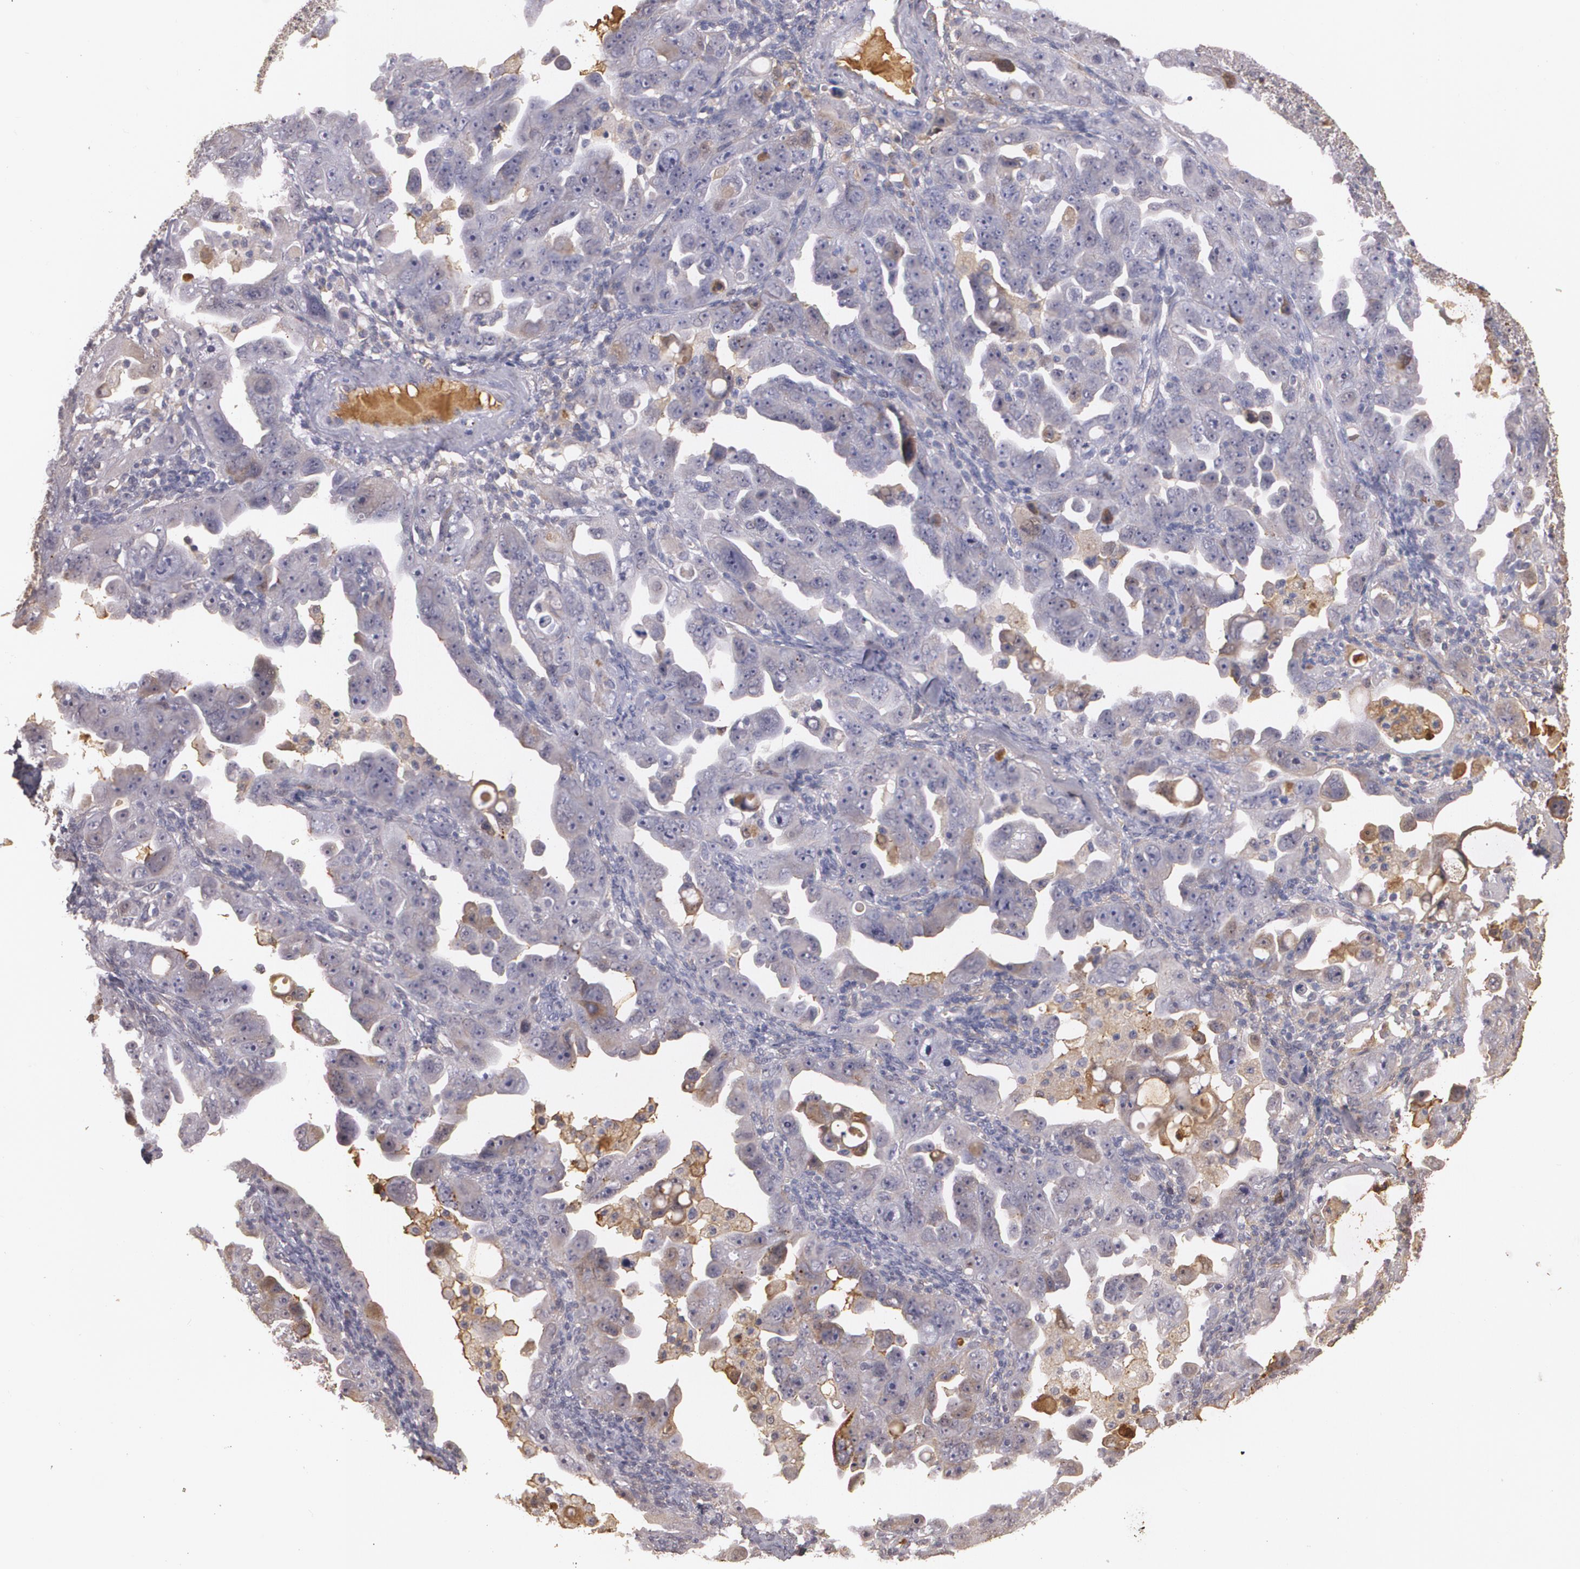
{"staining": {"intensity": "weak", "quantity": ">75%", "location": "cytoplasmic/membranous"}, "tissue": "ovarian cancer", "cell_type": "Tumor cells", "image_type": "cancer", "snomed": [{"axis": "morphology", "description": "Cystadenocarcinoma, serous, NOS"}, {"axis": "topography", "description": "Ovary"}], "caption": "An IHC micrograph of tumor tissue is shown. Protein staining in brown shows weak cytoplasmic/membranous positivity in serous cystadenocarcinoma (ovarian) within tumor cells.", "gene": "PTS", "patient": {"sex": "female", "age": 66}}